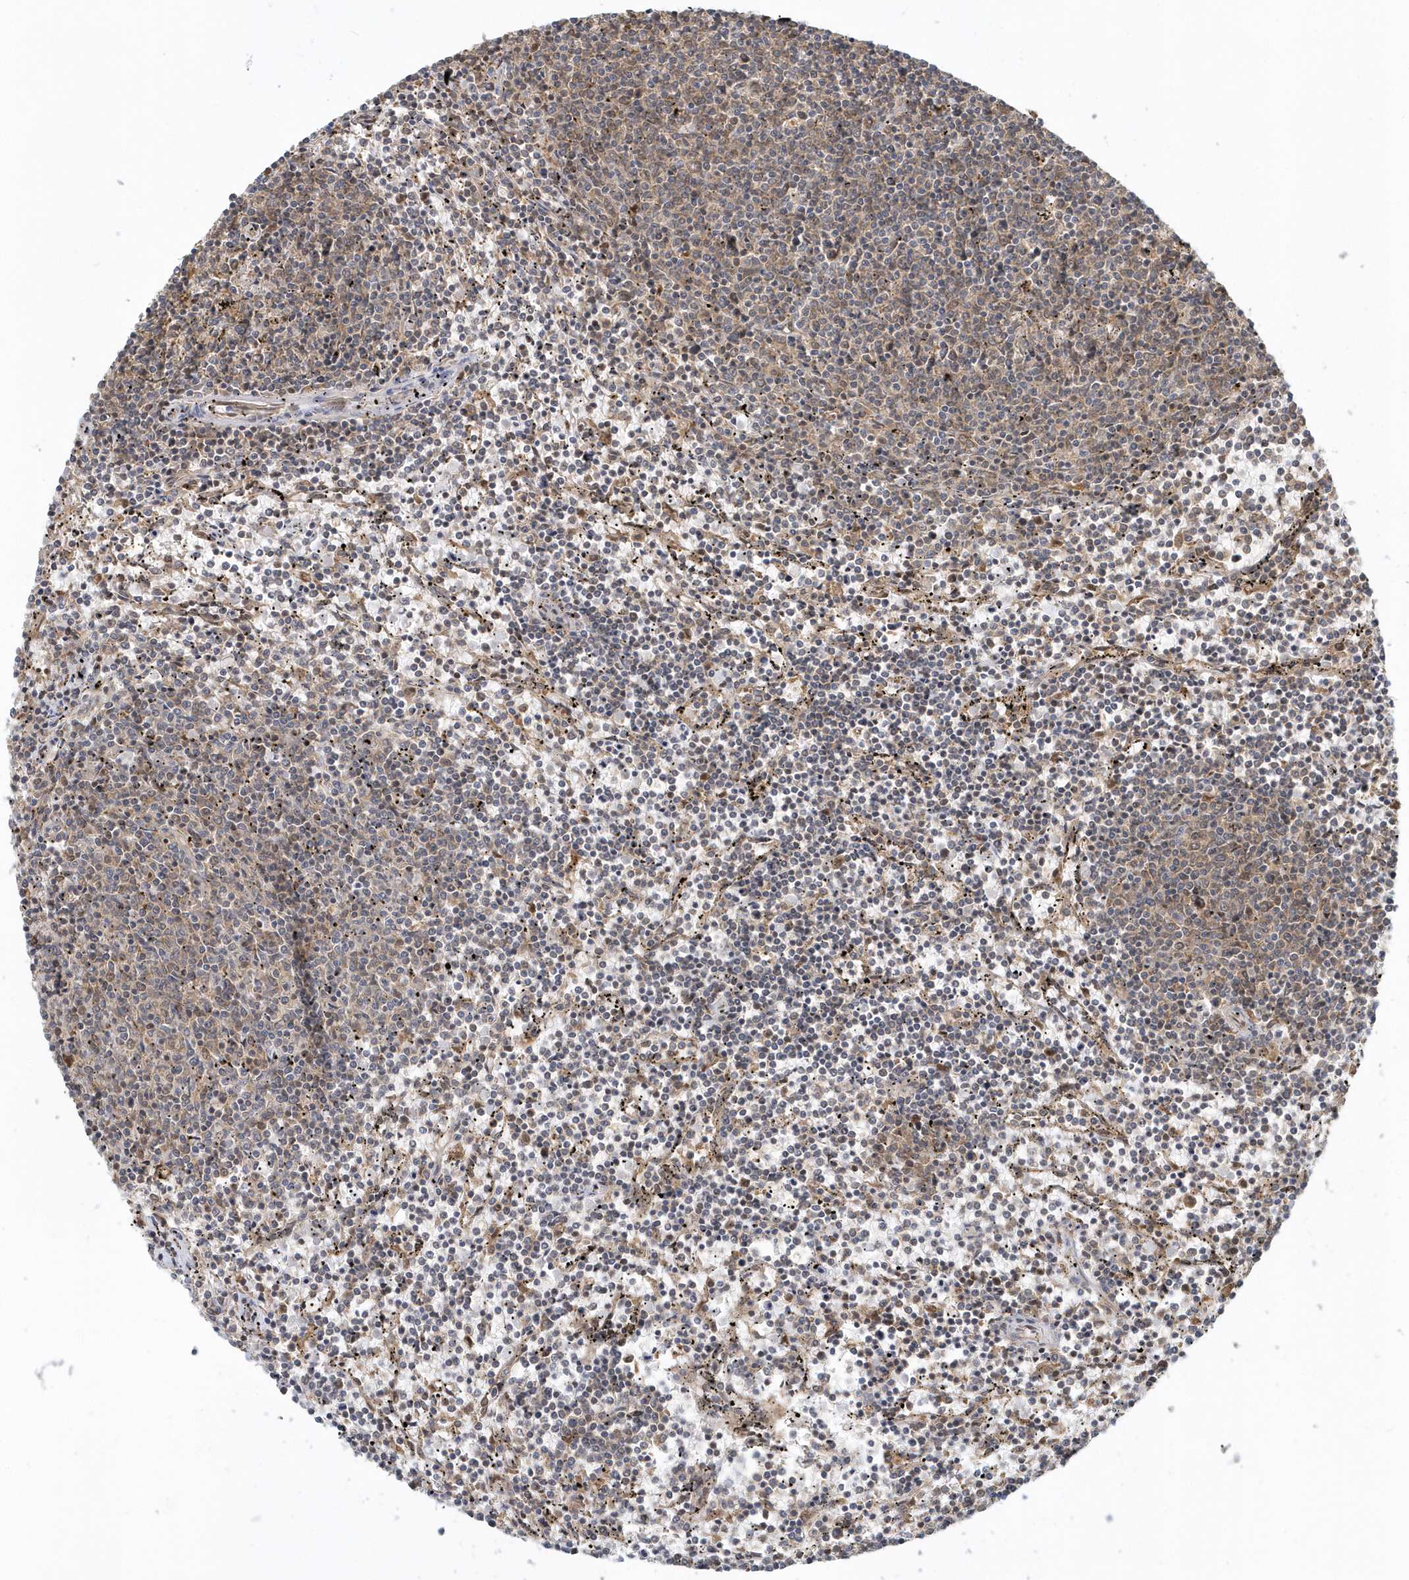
{"staining": {"intensity": "weak", "quantity": "<25%", "location": "cytoplasmic/membranous,nuclear"}, "tissue": "lymphoma", "cell_type": "Tumor cells", "image_type": "cancer", "snomed": [{"axis": "morphology", "description": "Malignant lymphoma, non-Hodgkin's type, Low grade"}, {"axis": "topography", "description": "Spleen"}], "caption": "The IHC histopathology image has no significant expression in tumor cells of lymphoma tissue.", "gene": "PSMD6", "patient": {"sex": "female", "age": 50}}